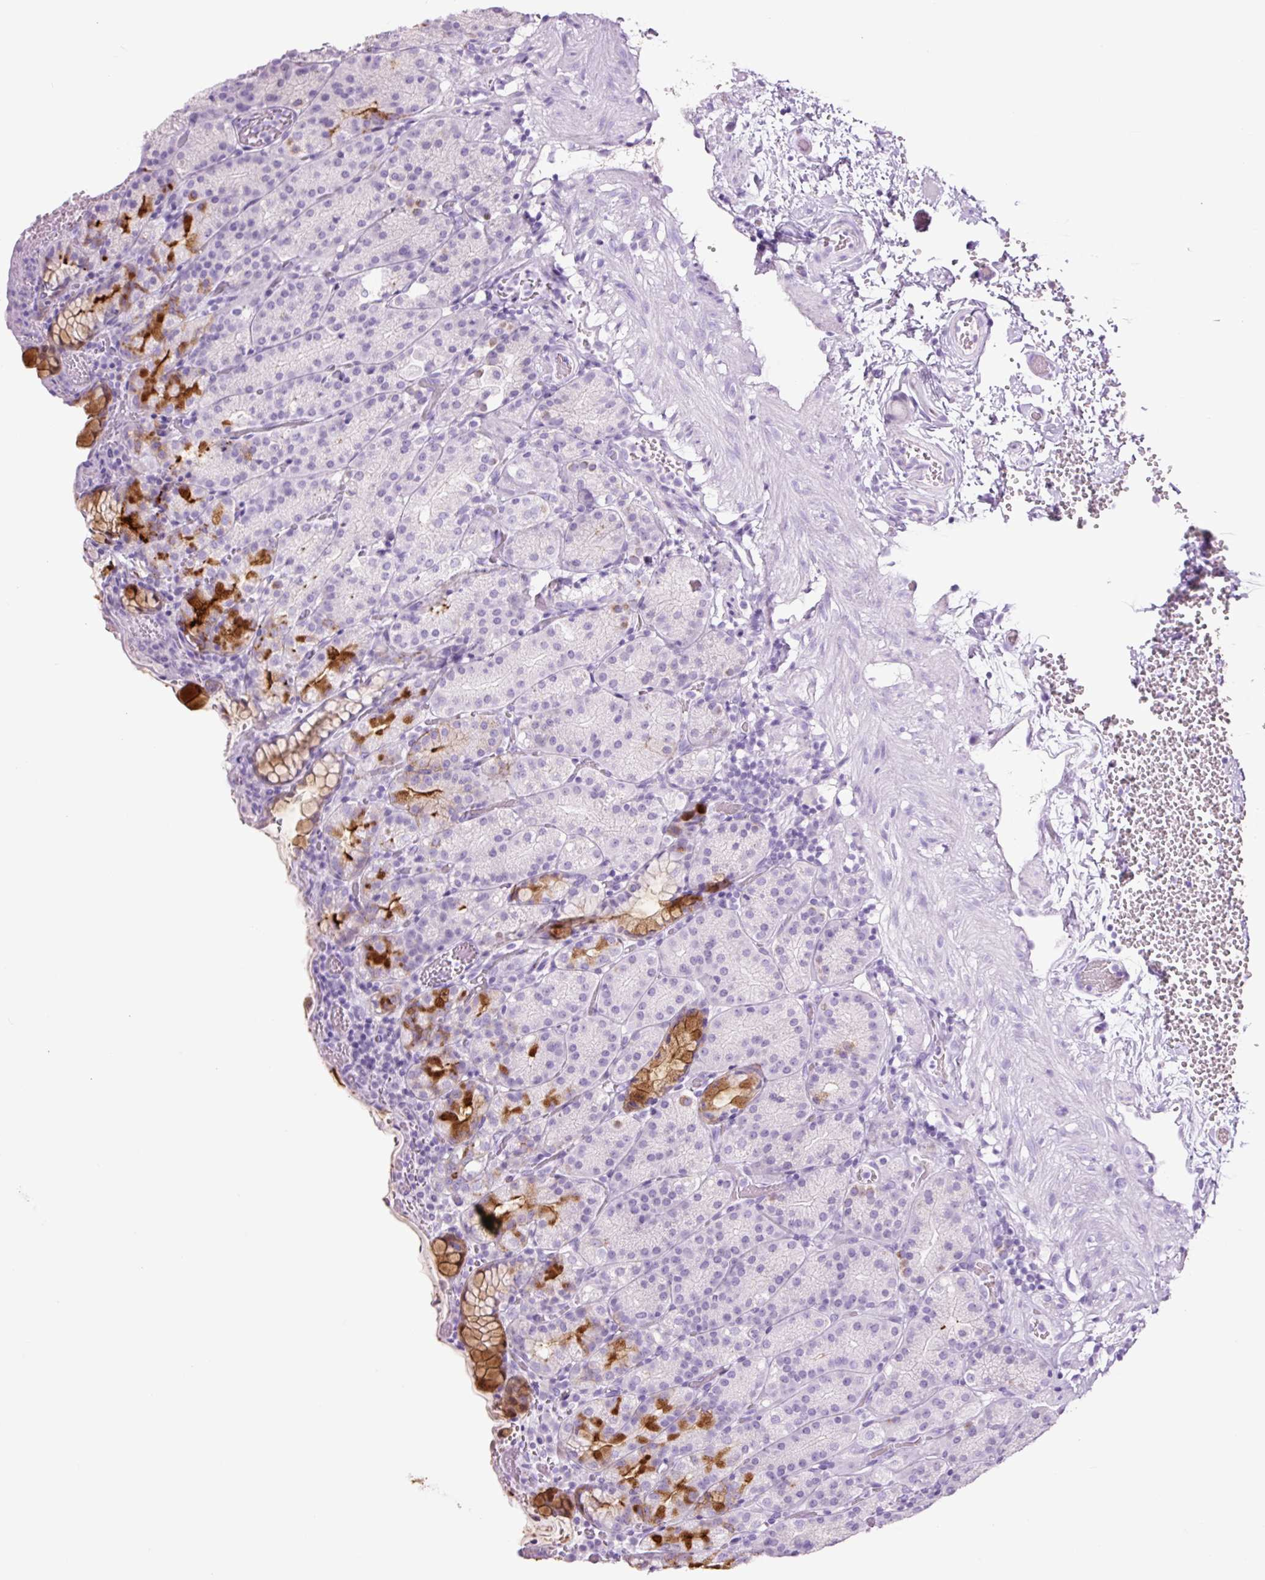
{"staining": {"intensity": "strong", "quantity": "25%-75%", "location": "cytoplasmic/membranous"}, "tissue": "stomach", "cell_type": "Glandular cells", "image_type": "normal", "snomed": [{"axis": "morphology", "description": "Normal tissue, NOS"}, {"axis": "topography", "description": "Stomach, upper"}], "caption": "Stomach stained for a protein exhibits strong cytoplasmic/membranous positivity in glandular cells. The staining is performed using DAB brown chromogen to label protein expression. The nuclei are counter-stained blue using hematoxylin.", "gene": "TFF2", "patient": {"sex": "female", "age": 81}}